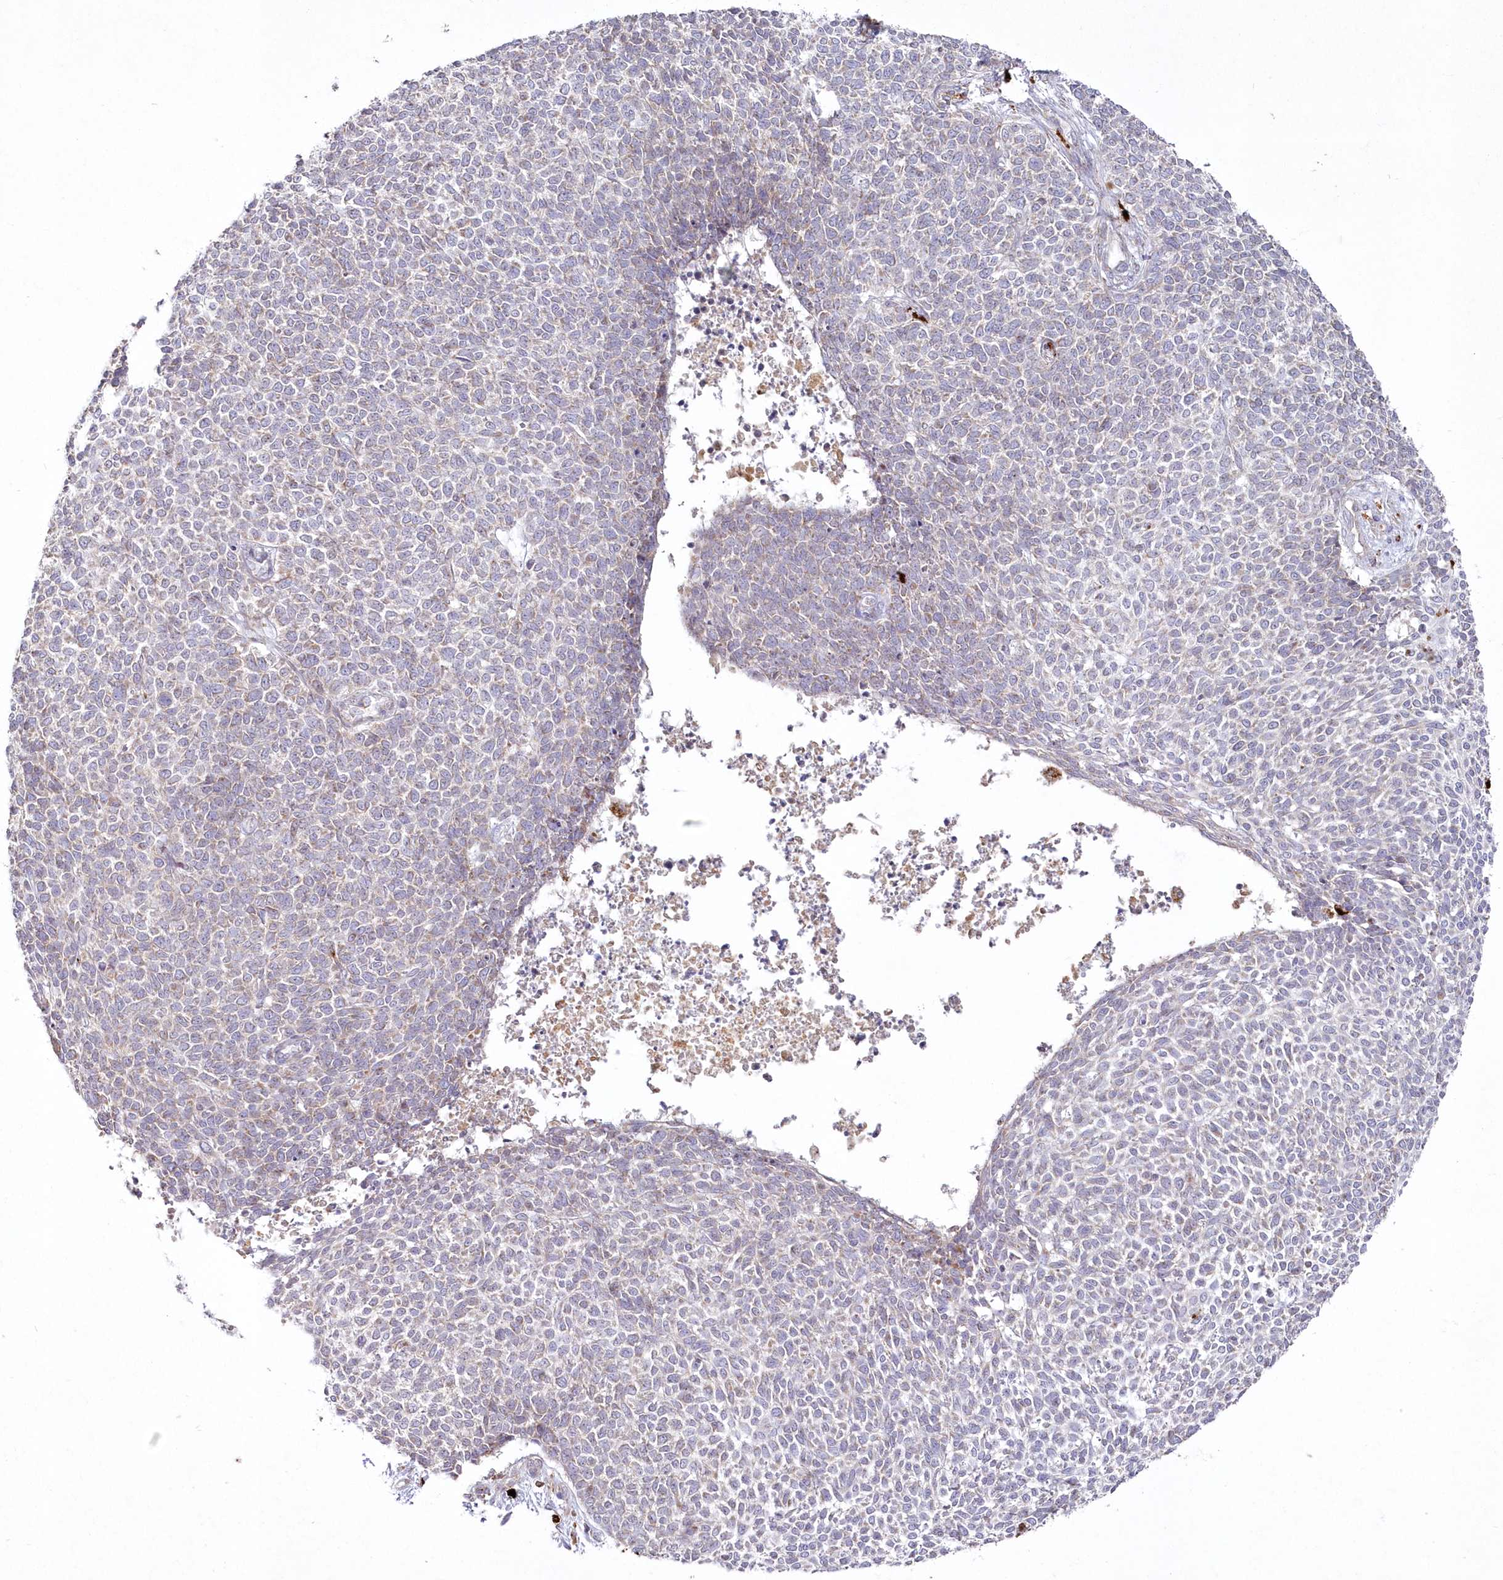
{"staining": {"intensity": "weak", "quantity": "<25%", "location": "cytoplasmic/membranous"}, "tissue": "skin cancer", "cell_type": "Tumor cells", "image_type": "cancer", "snomed": [{"axis": "morphology", "description": "Basal cell carcinoma"}, {"axis": "topography", "description": "Skin"}], "caption": "Immunohistochemical staining of human skin basal cell carcinoma displays no significant positivity in tumor cells.", "gene": "ARSB", "patient": {"sex": "female", "age": 84}}